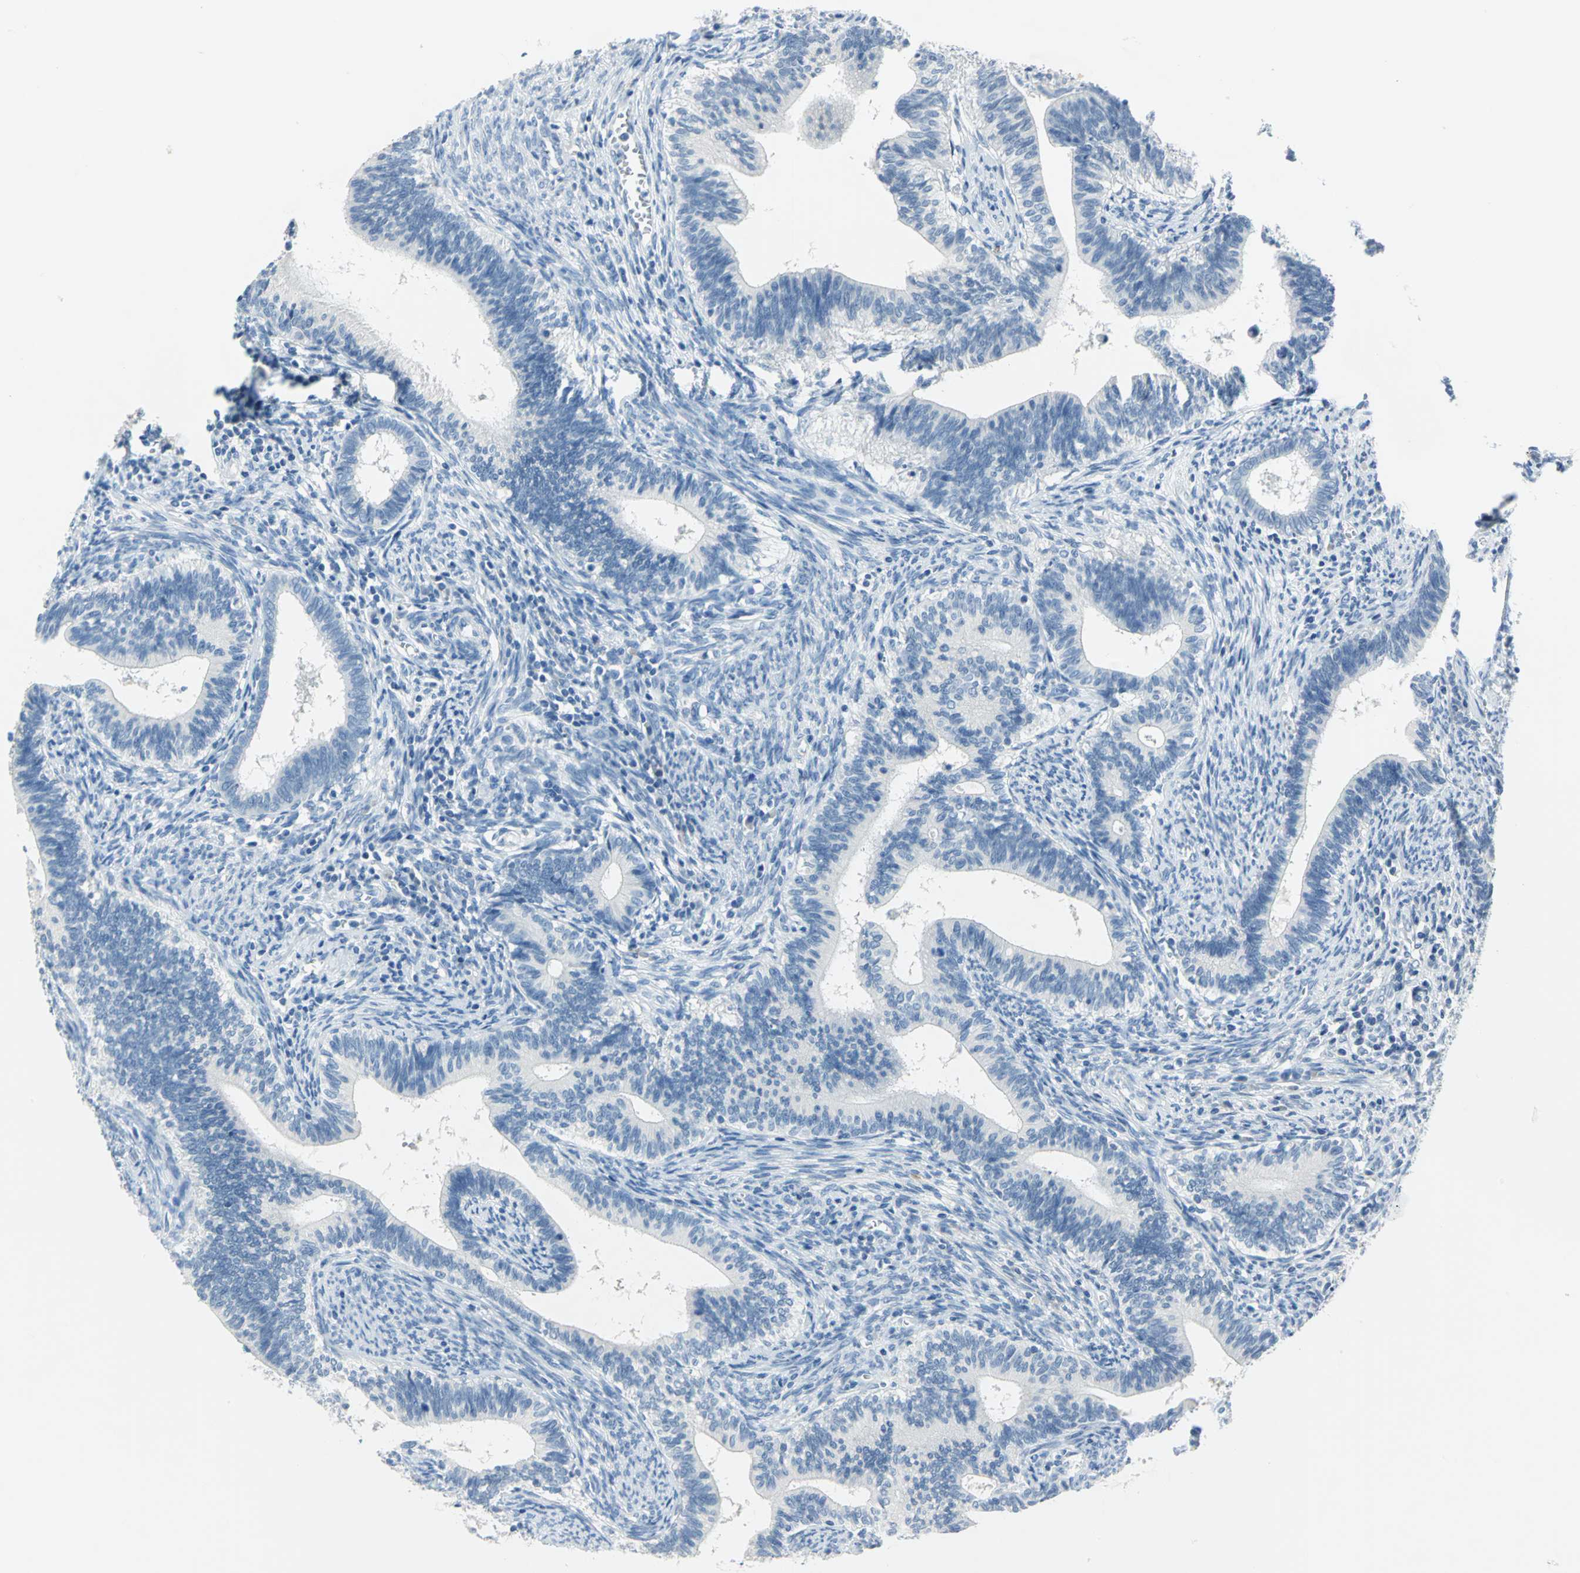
{"staining": {"intensity": "negative", "quantity": "none", "location": "none"}, "tissue": "cervical cancer", "cell_type": "Tumor cells", "image_type": "cancer", "snomed": [{"axis": "morphology", "description": "Adenocarcinoma, NOS"}, {"axis": "topography", "description": "Cervix"}], "caption": "A photomicrograph of human adenocarcinoma (cervical) is negative for staining in tumor cells.", "gene": "PKLR", "patient": {"sex": "female", "age": 44}}